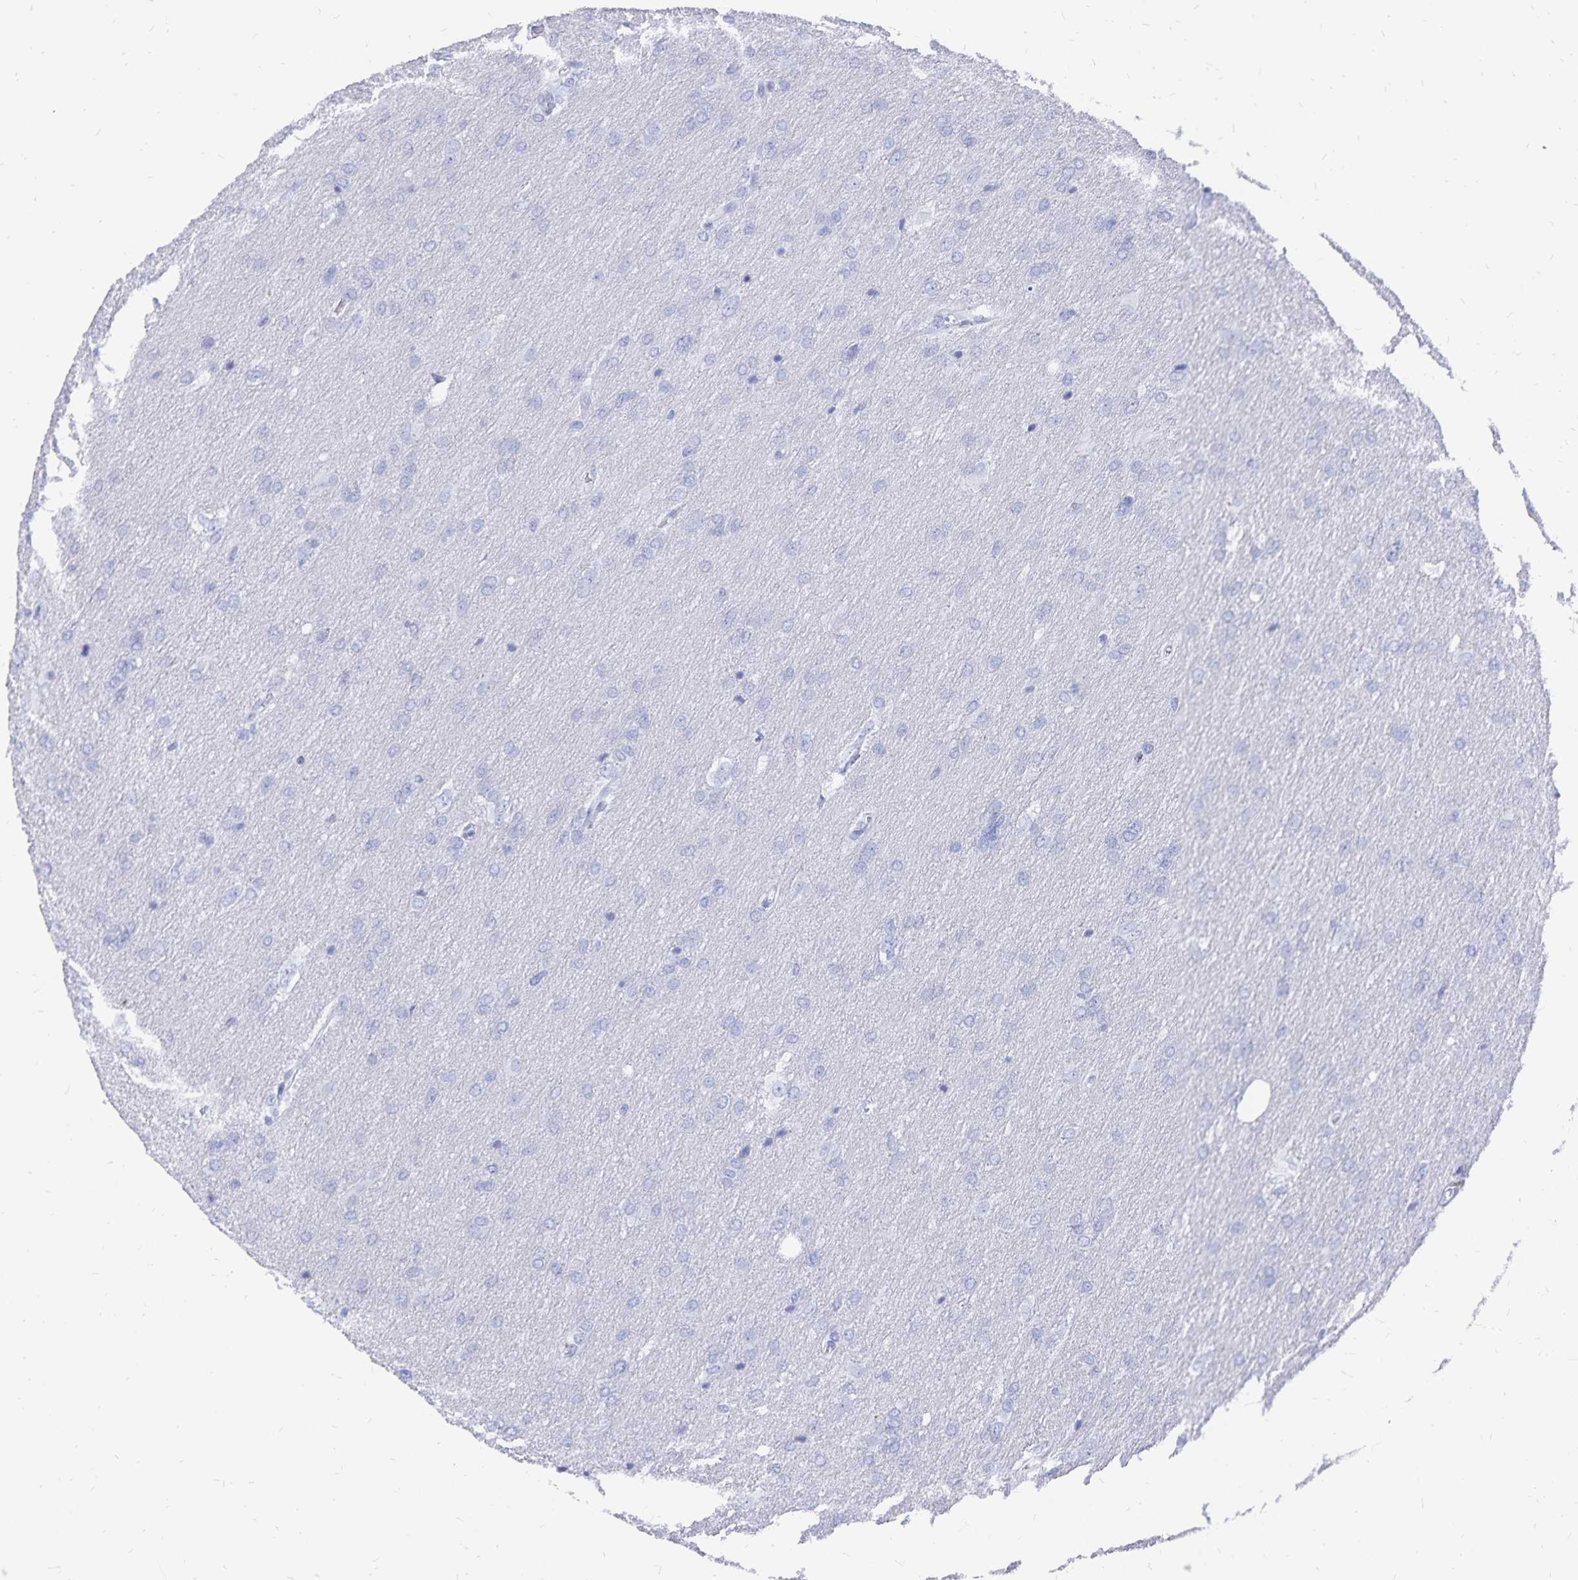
{"staining": {"intensity": "negative", "quantity": "none", "location": "none"}, "tissue": "glioma", "cell_type": "Tumor cells", "image_type": "cancer", "snomed": [{"axis": "morphology", "description": "Glioma, malignant, High grade"}, {"axis": "topography", "description": "Brain"}], "caption": "Immunohistochemistry histopathology image of neoplastic tissue: human malignant glioma (high-grade) stained with DAB (3,3'-diaminobenzidine) shows no significant protein expression in tumor cells.", "gene": "ADH1A", "patient": {"sex": "male", "age": 53}}